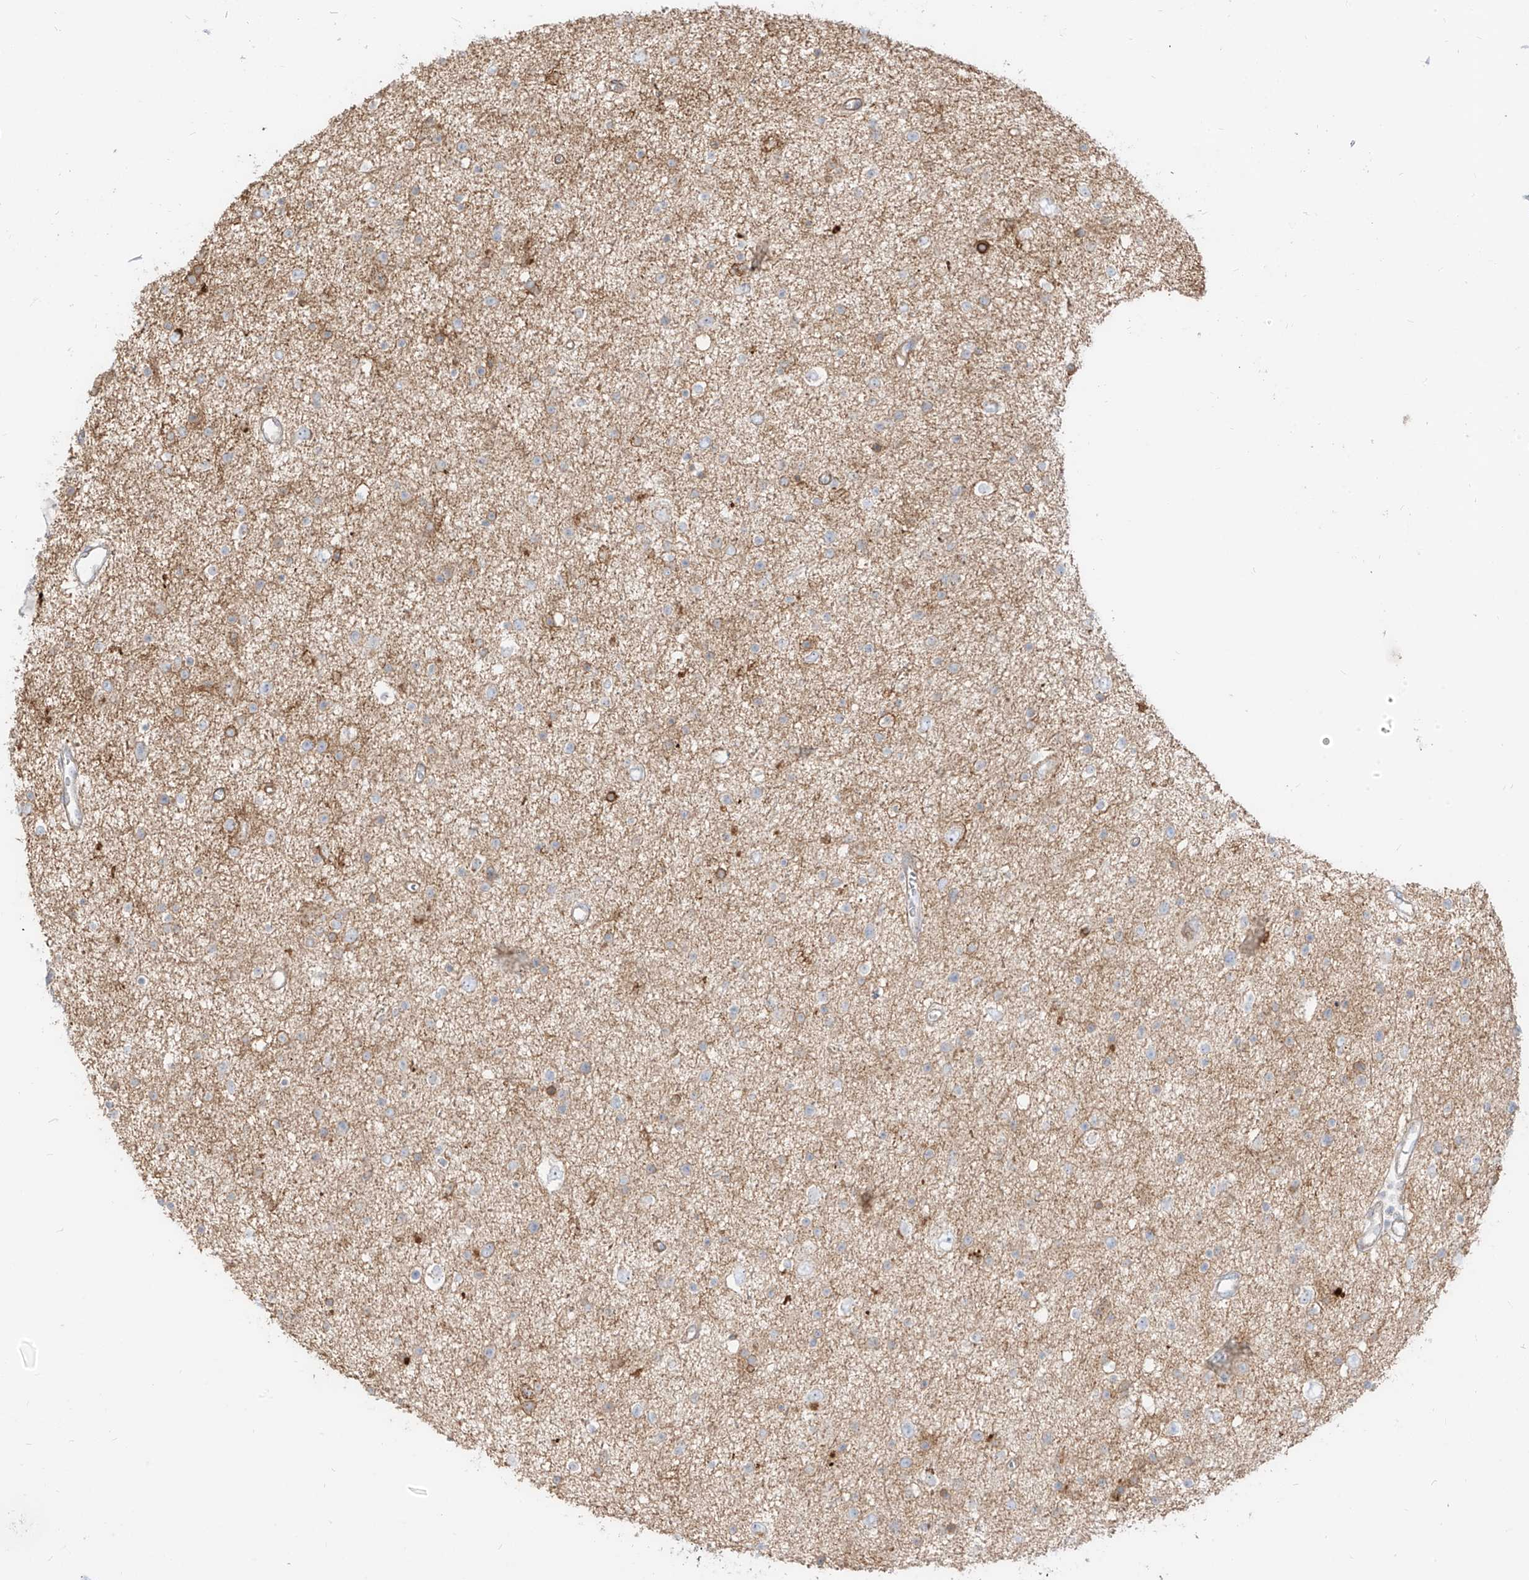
{"staining": {"intensity": "negative", "quantity": "none", "location": "none"}, "tissue": "glioma", "cell_type": "Tumor cells", "image_type": "cancer", "snomed": [{"axis": "morphology", "description": "Glioma, malignant, Low grade"}, {"axis": "topography", "description": "Brain"}], "caption": "An immunohistochemistry histopathology image of glioma is shown. There is no staining in tumor cells of glioma.", "gene": "ZIM3", "patient": {"sex": "female", "age": 37}}